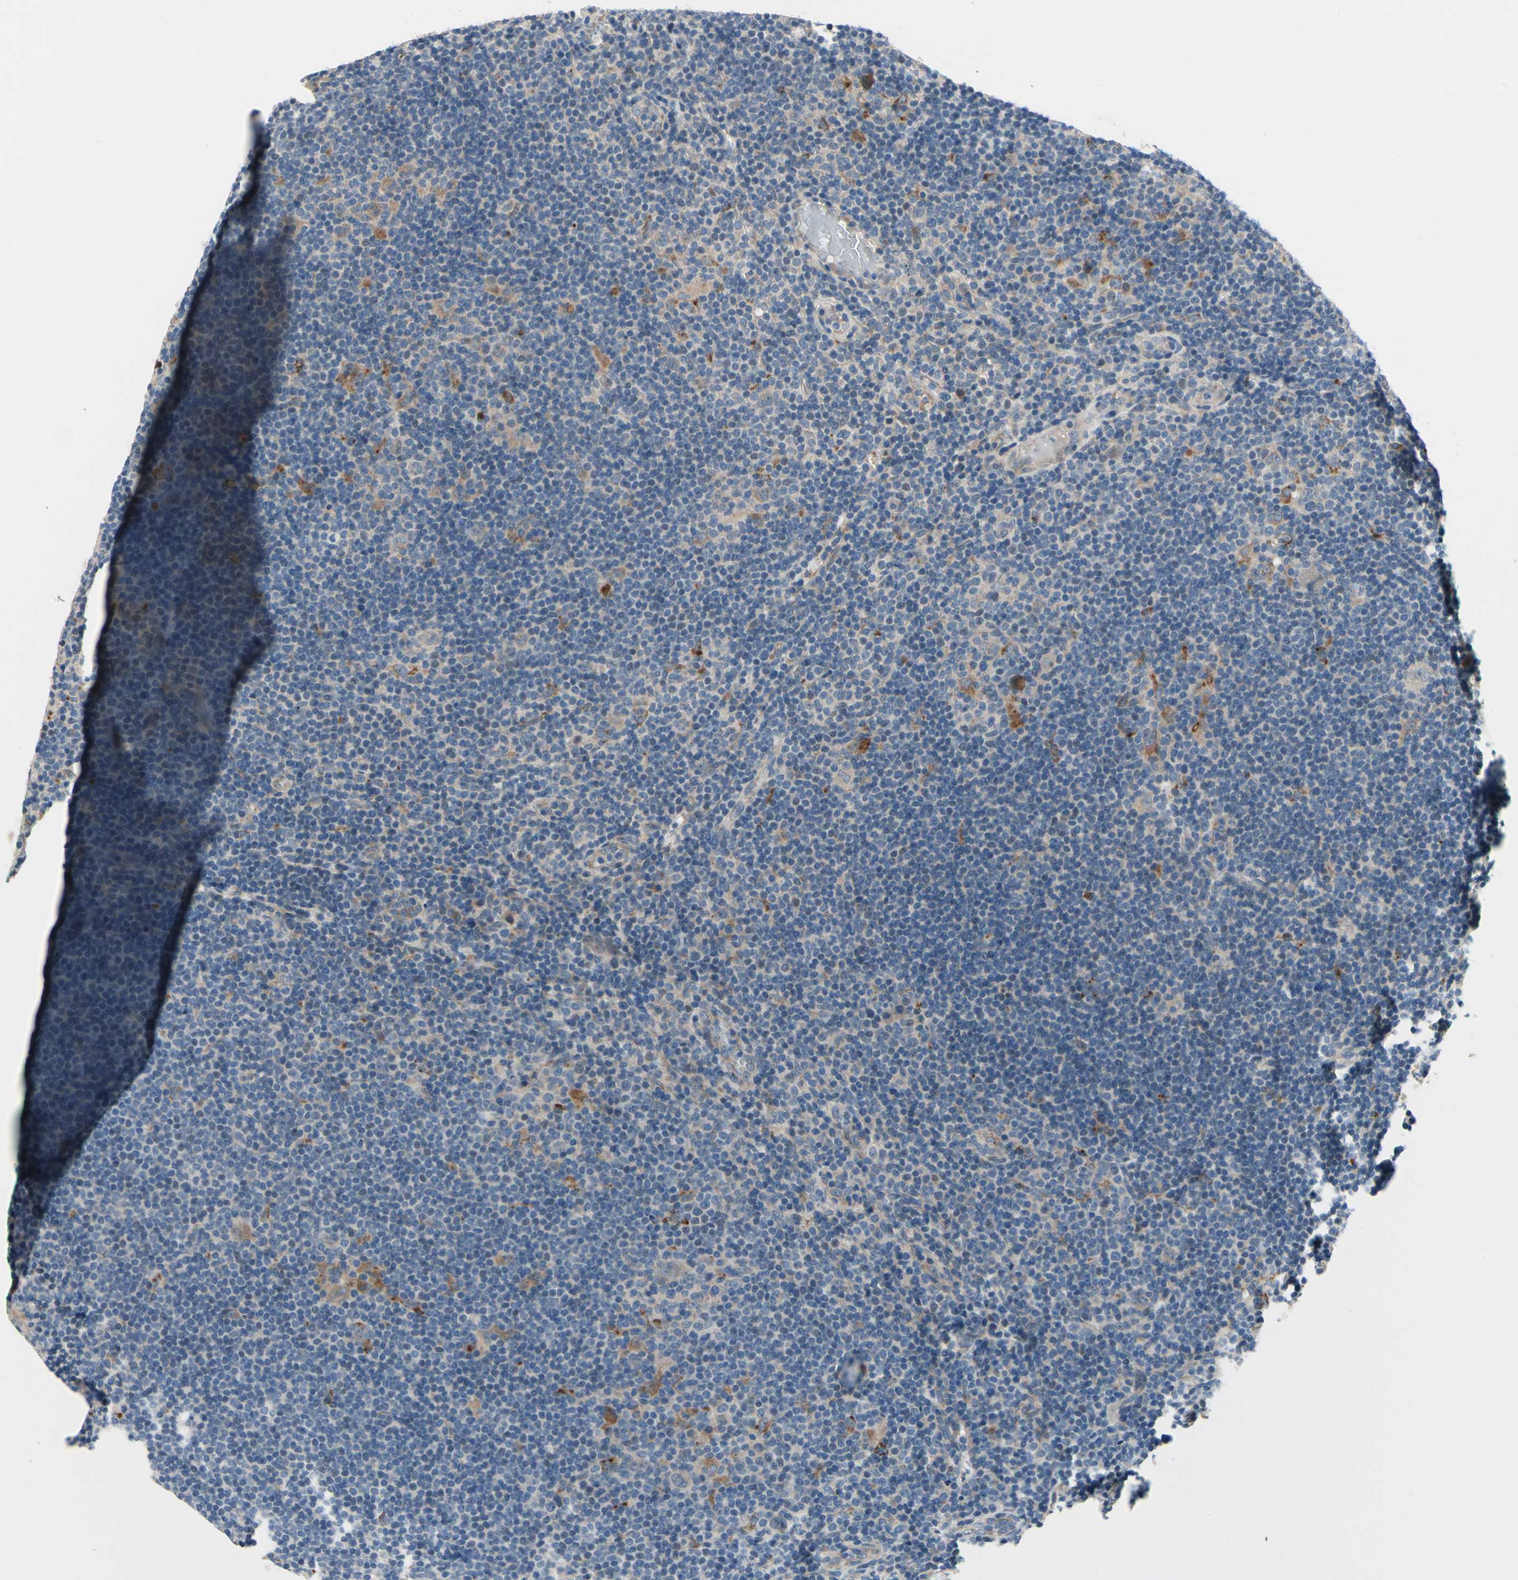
{"staining": {"intensity": "weak", "quantity": "25%-75%", "location": "cytoplasmic/membranous"}, "tissue": "lymphoma", "cell_type": "Tumor cells", "image_type": "cancer", "snomed": [{"axis": "morphology", "description": "Hodgkin's disease, NOS"}, {"axis": "topography", "description": "Lymph node"}], "caption": "Immunohistochemical staining of human lymphoma displays weak cytoplasmic/membranous protein positivity in about 25%-75% of tumor cells. Using DAB (brown) and hematoxylin (blue) stains, captured at high magnification using brightfield microscopy.", "gene": "NFASC", "patient": {"sex": "female", "age": 57}}